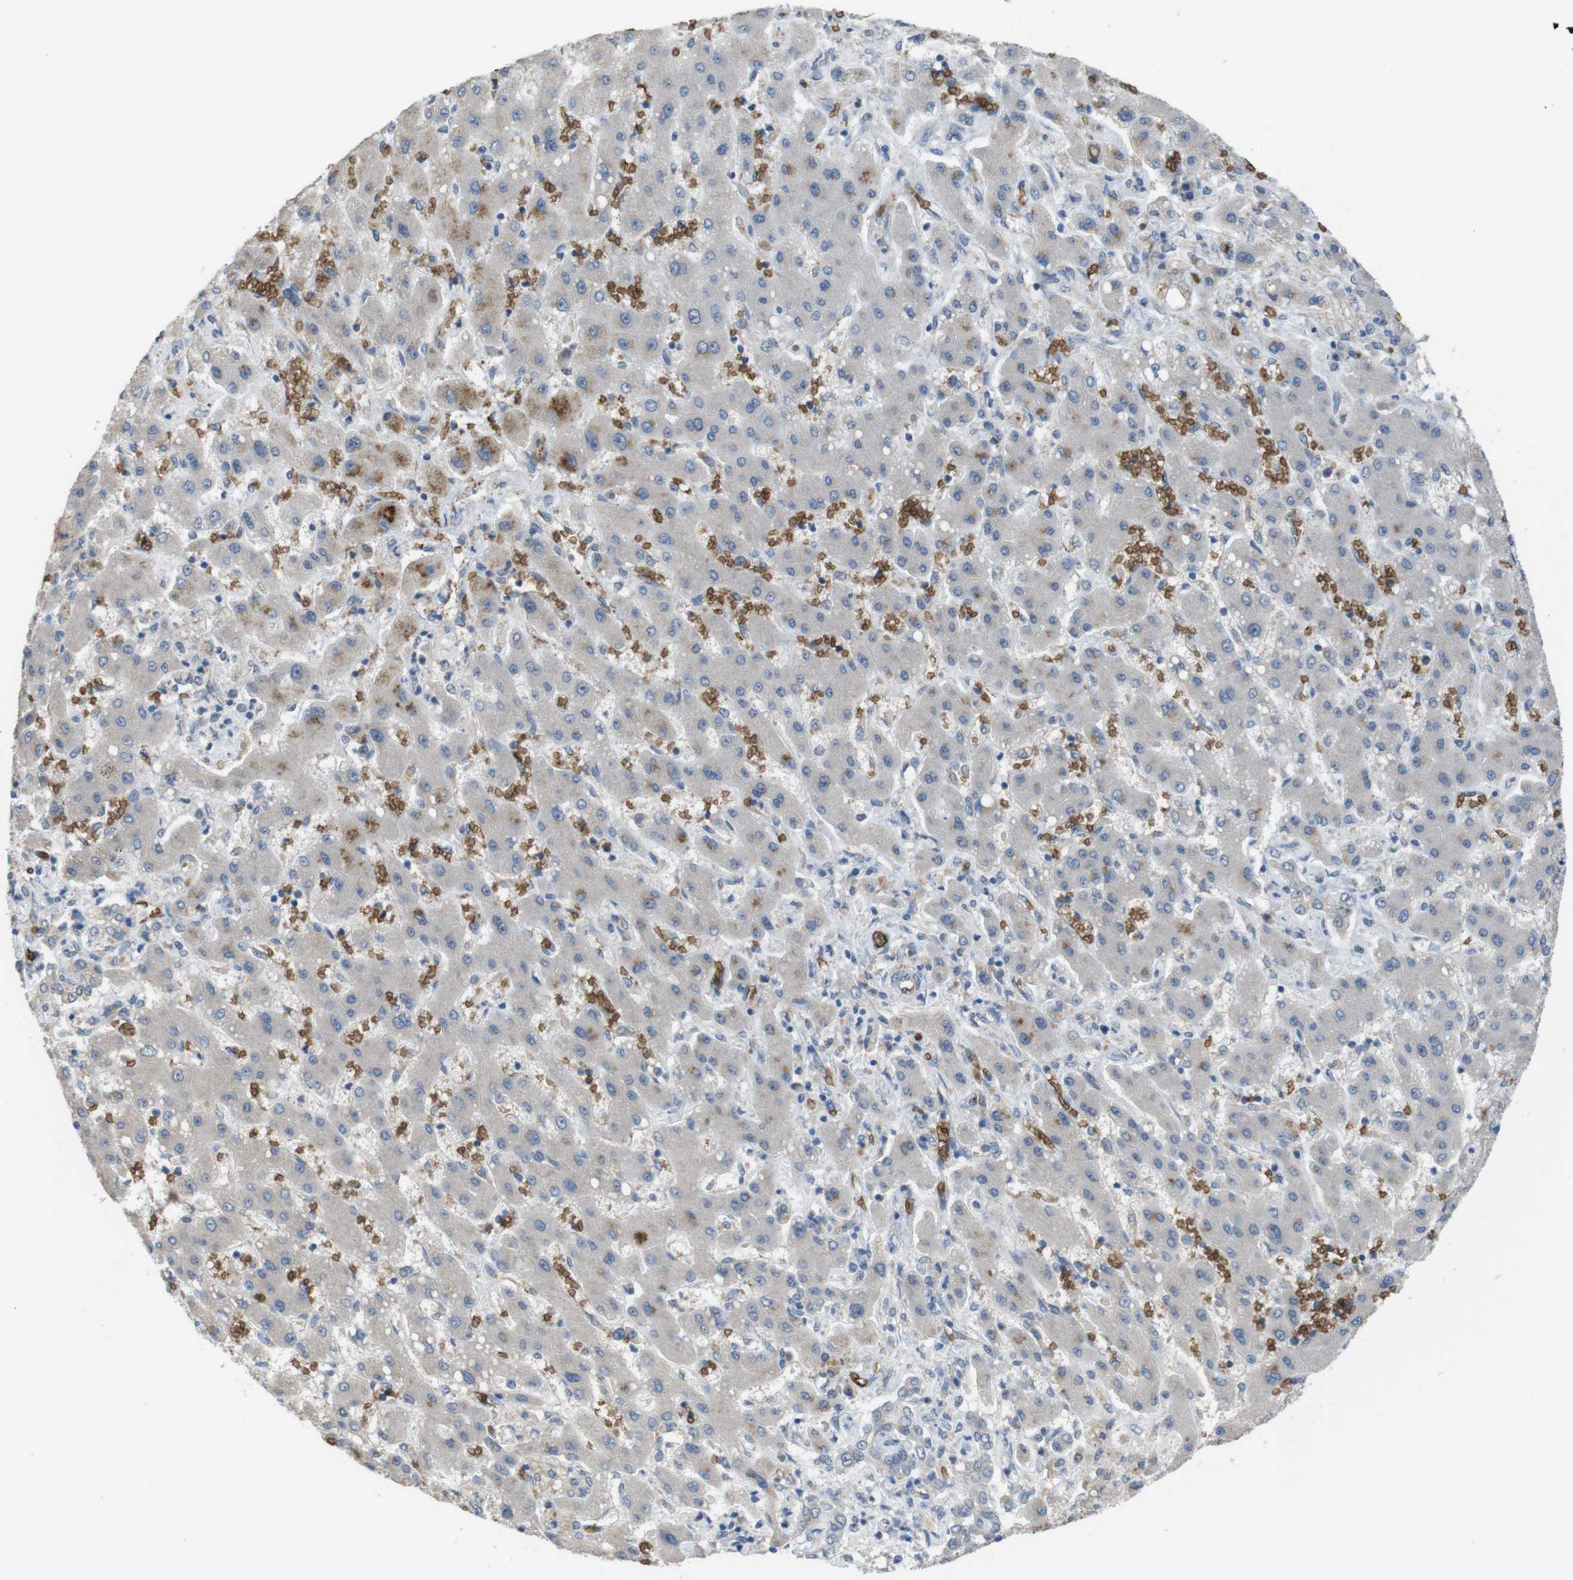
{"staining": {"intensity": "negative", "quantity": "none", "location": "none"}, "tissue": "liver cancer", "cell_type": "Tumor cells", "image_type": "cancer", "snomed": [{"axis": "morphology", "description": "Cholangiocarcinoma"}, {"axis": "topography", "description": "Liver"}], "caption": "An immunohistochemistry (IHC) histopathology image of liver cancer is shown. There is no staining in tumor cells of liver cancer.", "gene": "GYPA", "patient": {"sex": "male", "age": 50}}